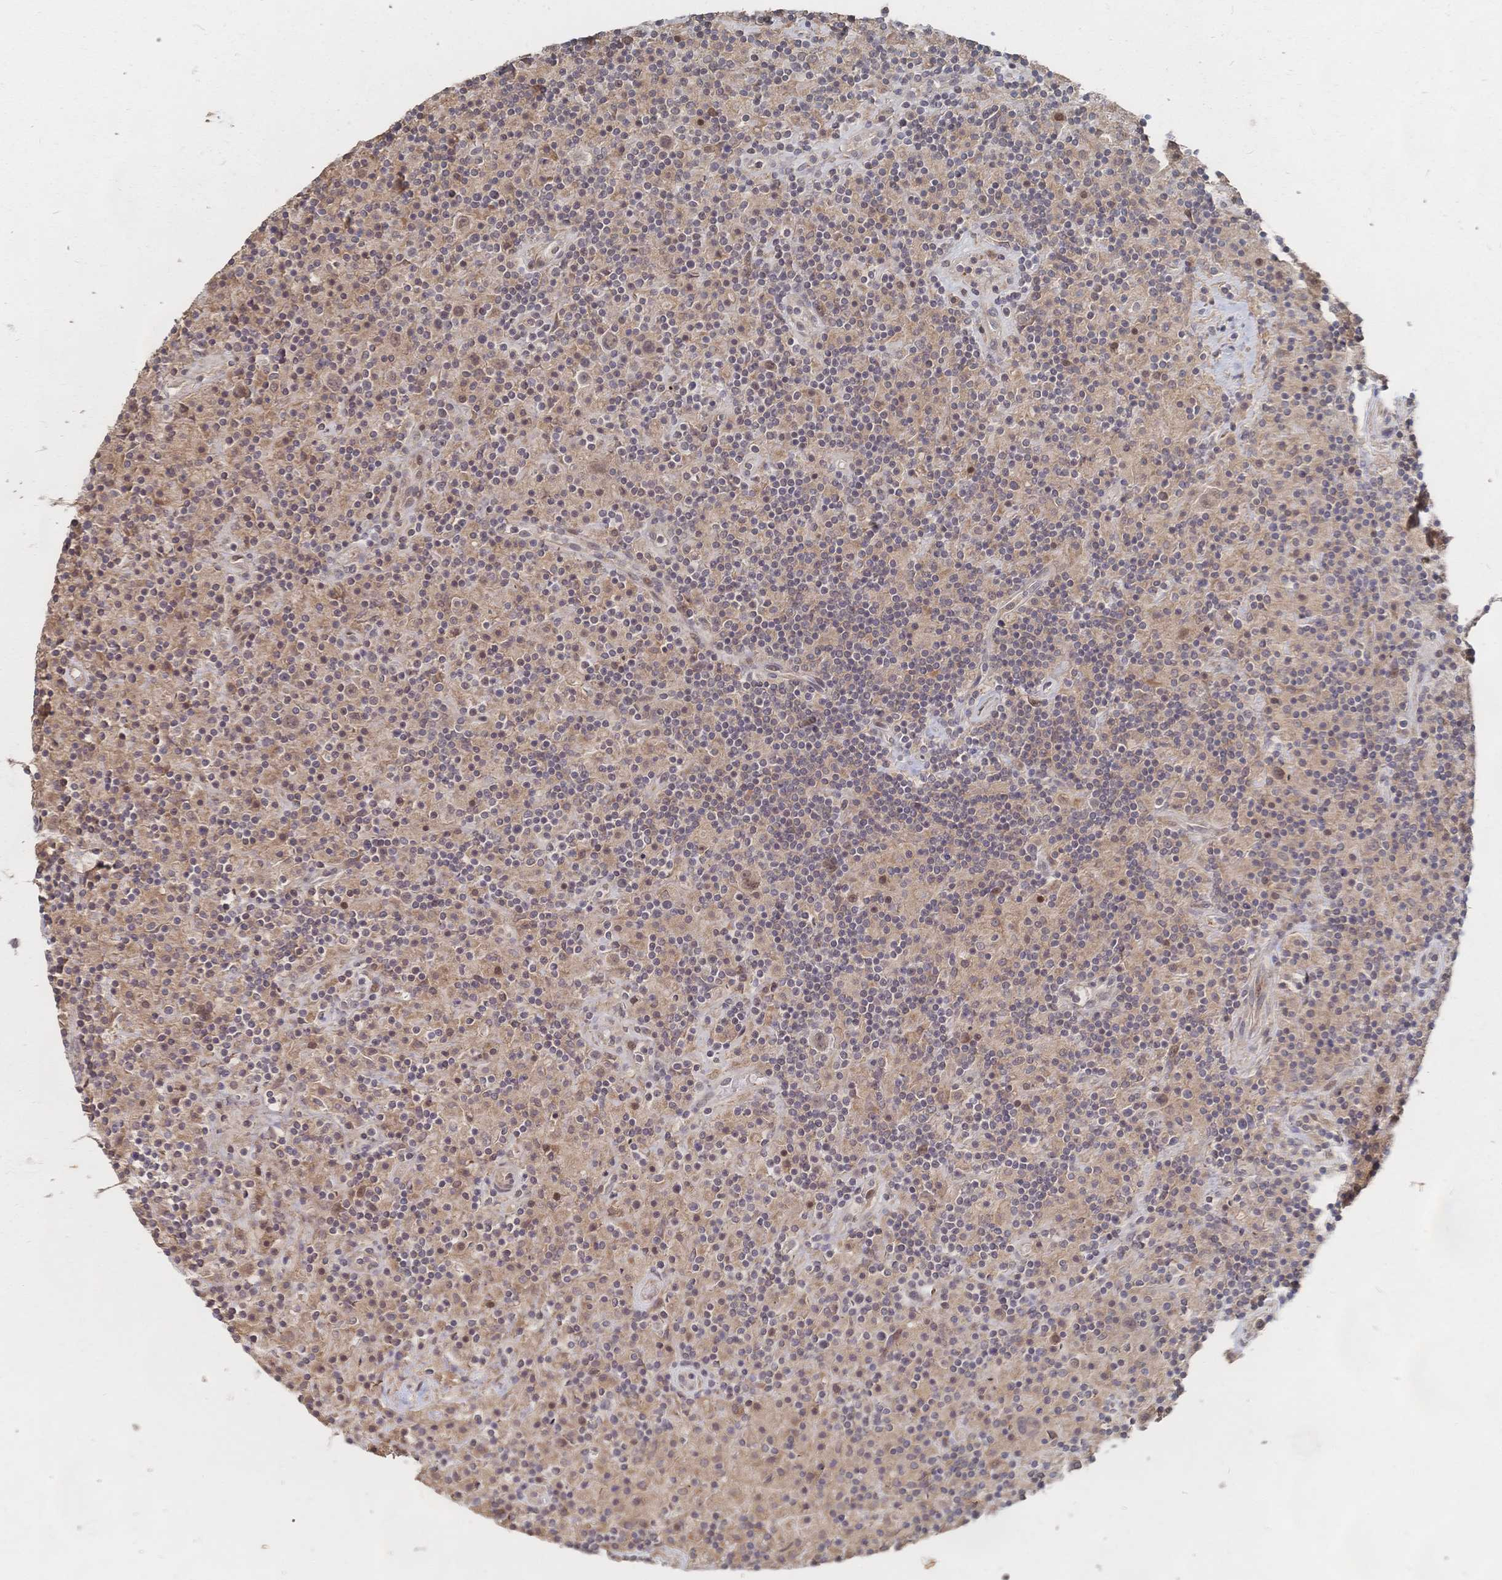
{"staining": {"intensity": "weak", "quantity": "25%-75%", "location": "cytoplasmic/membranous,nuclear"}, "tissue": "lymphoma", "cell_type": "Tumor cells", "image_type": "cancer", "snomed": [{"axis": "morphology", "description": "Hodgkin's disease, NOS"}, {"axis": "topography", "description": "Lymph node"}], "caption": "Human Hodgkin's disease stained with a protein marker exhibits weak staining in tumor cells.", "gene": "LRP5", "patient": {"sex": "male", "age": 70}}